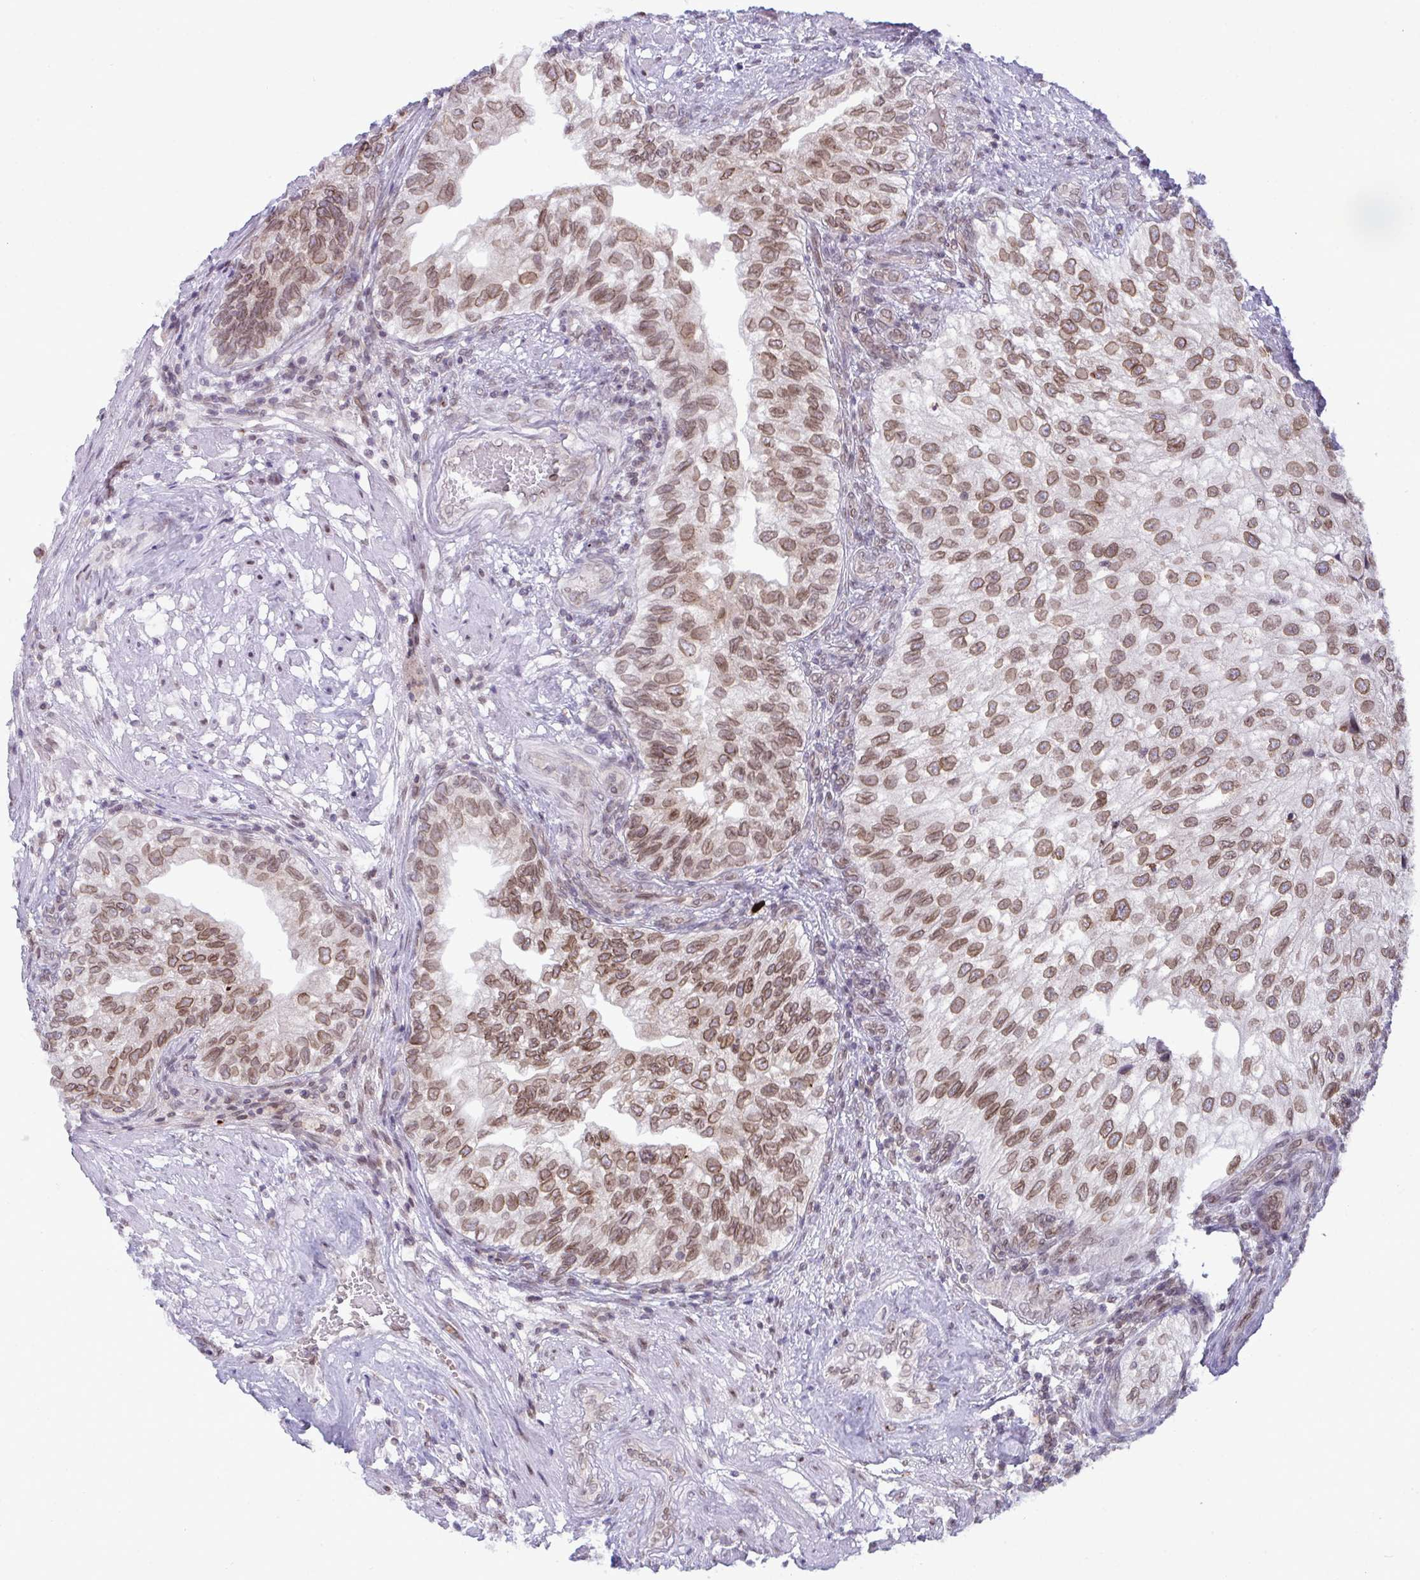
{"staining": {"intensity": "strong", "quantity": ">75%", "location": "cytoplasmic/membranous,nuclear"}, "tissue": "urothelial cancer", "cell_type": "Tumor cells", "image_type": "cancer", "snomed": [{"axis": "morphology", "description": "Urothelial carcinoma, NOS"}, {"axis": "topography", "description": "Urinary bladder"}], "caption": "High-magnification brightfield microscopy of urothelial cancer stained with DAB (3,3'-diaminobenzidine) (brown) and counterstained with hematoxylin (blue). tumor cells exhibit strong cytoplasmic/membranous and nuclear staining is present in about>75% of cells.", "gene": "RANBP2", "patient": {"sex": "male", "age": 87}}